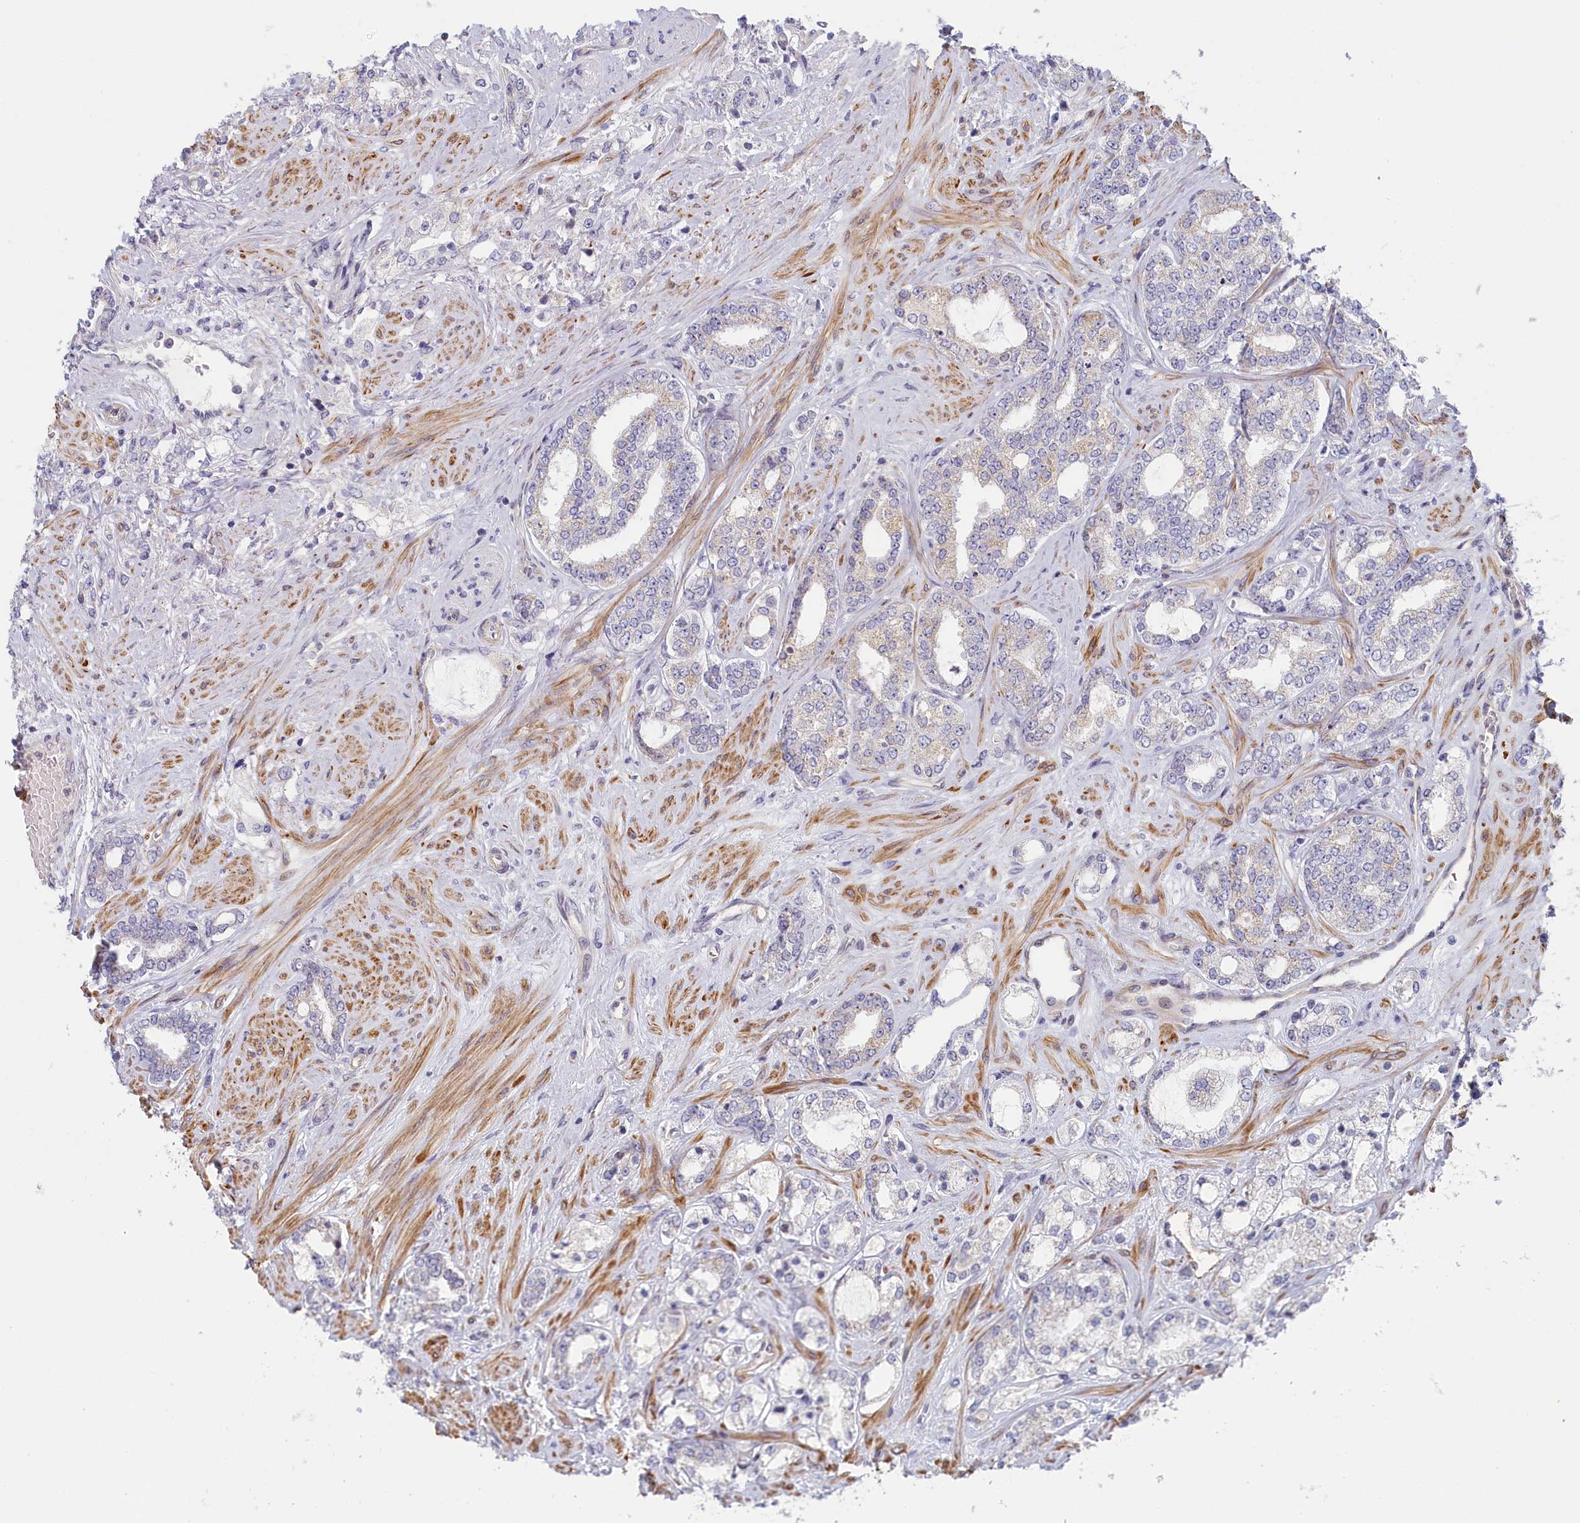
{"staining": {"intensity": "negative", "quantity": "none", "location": "none"}, "tissue": "prostate cancer", "cell_type": "Tumor cells", "image_type": "cancer", "snomed": [{"axis": "morphology", "description": "Adenocarcinoma, High grade"}, {"axis": "topography", "description": "Prostate"}], "caption": "An image of prostate adenocarcinoma (high-grade) stained for a protein exhibits no brown staining in tumor cells. (Stains: DAB immunohistochemistry (IHC) with hematoxylin counter stain, Microscopy: brightfield microscopy at high magnification).", "gene": "INTS4", "patient": {"sex": "male", "age": 64}}